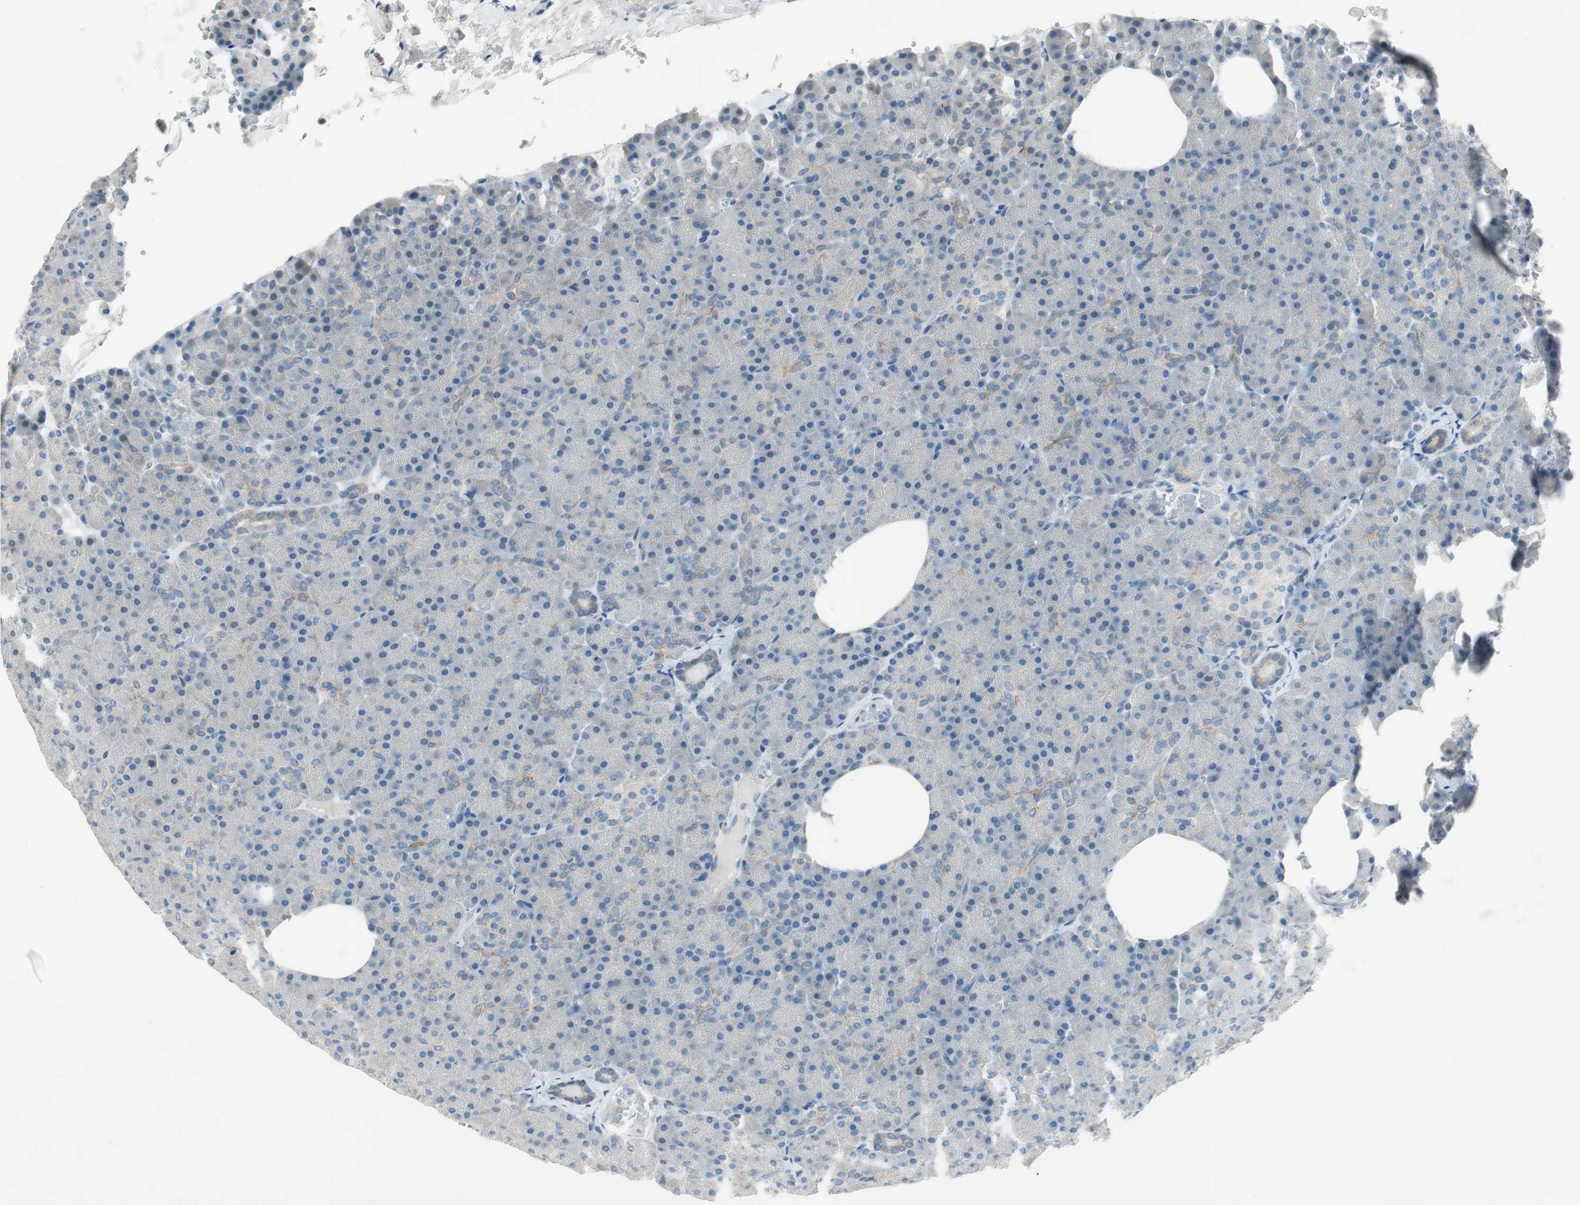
{"staining": {"intensity": "negative", "quantity": "none", "location": "none"}, "tissue": "pancreas", "cell_type": "Exocrine glandular cells", "image_type": "normal", "snomed": [{"axis": "morphology", "description": "Normal tissue, NOS"}, {"axis": "topography", "description": "Pancreas"}], "caption": "Immunohistochemistry (IHC) micrograph of benign human pancreas stained for a protein (brown), which exhibits no expression in exocrine glandular cells.", "gene": "PRRG4", "patient": {"sex": "female", "age": 35}}